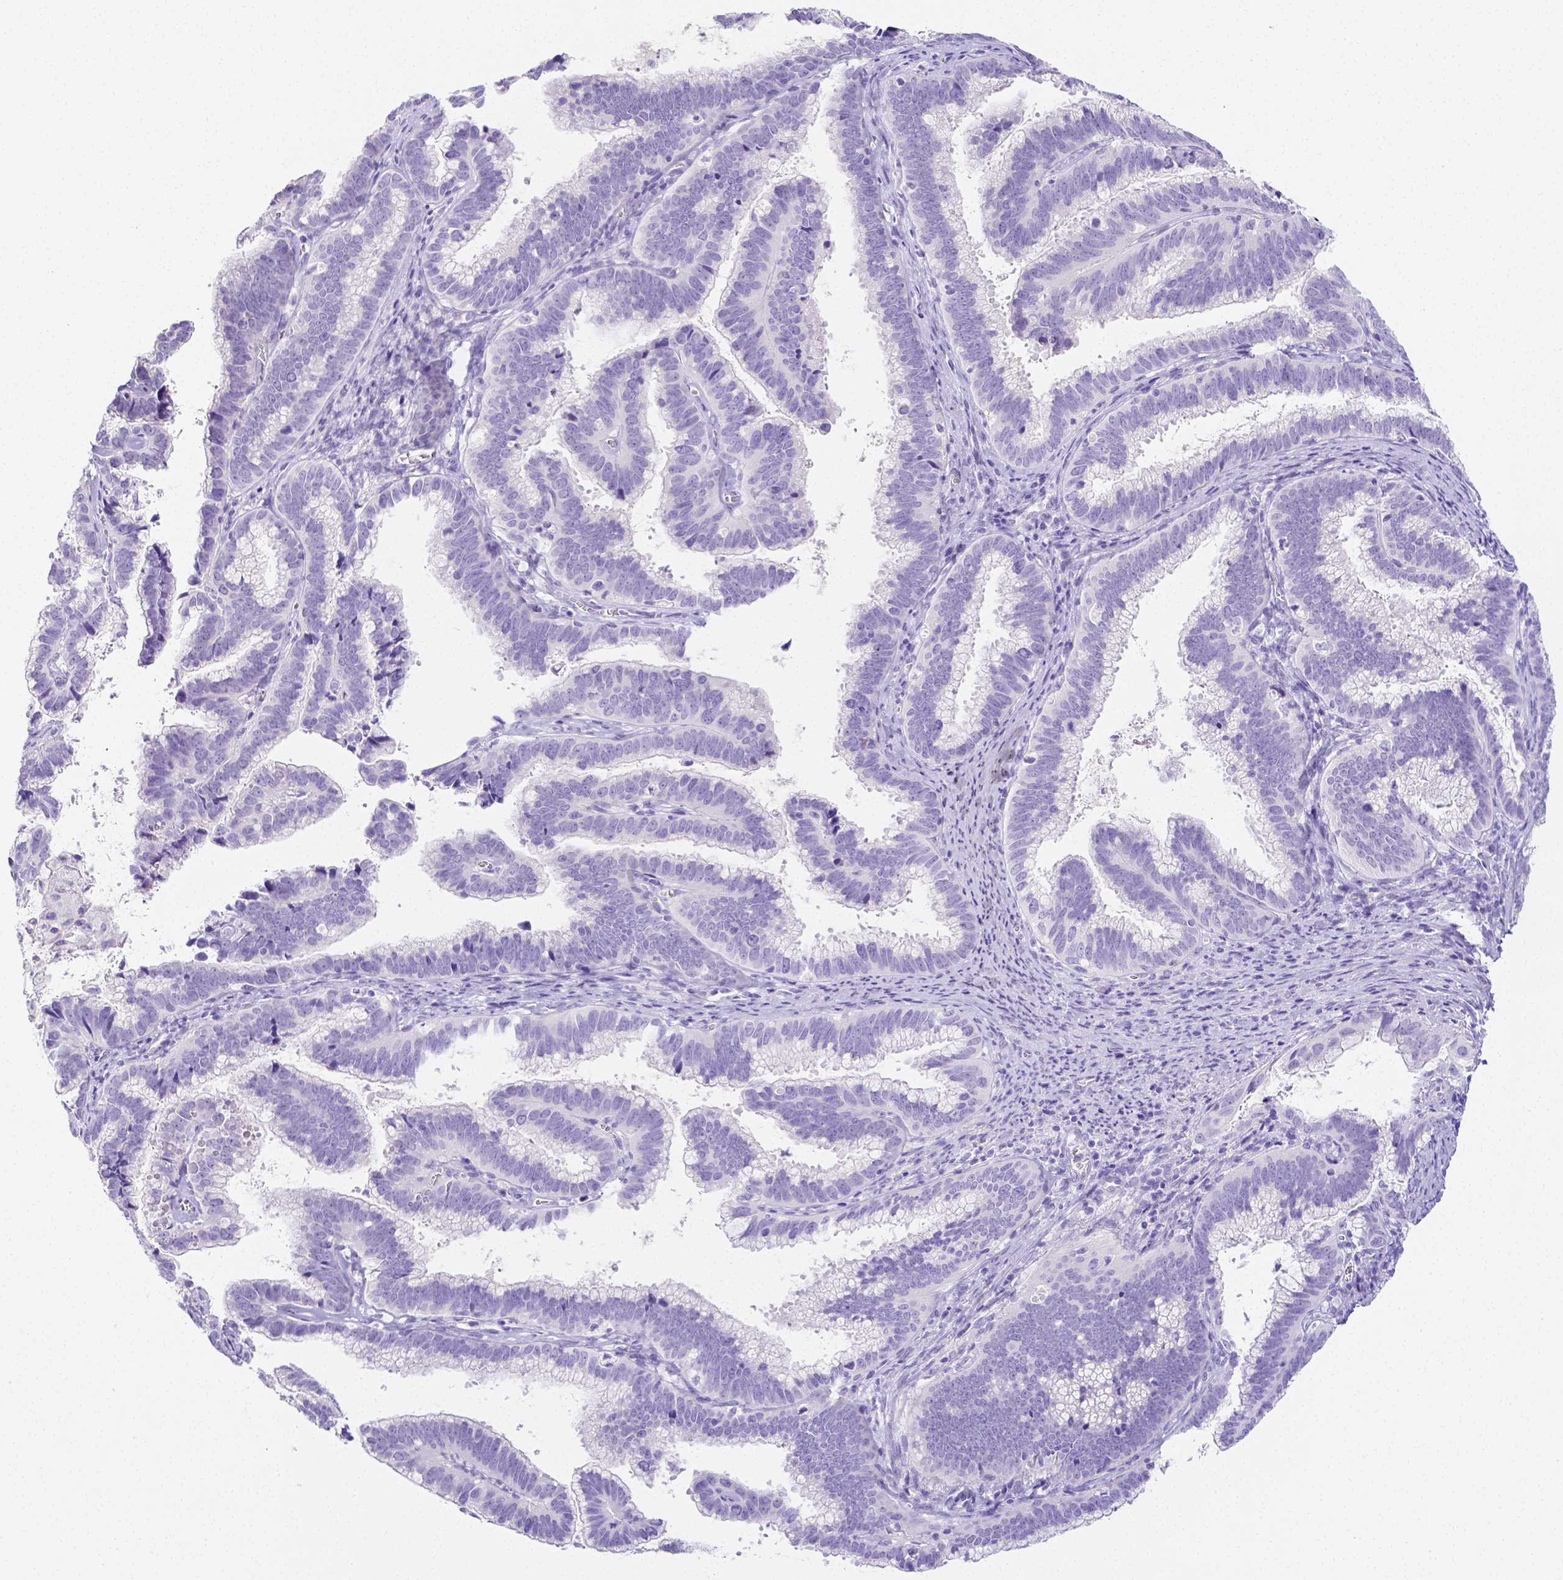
{"staining": {"intensity": "negative", "quantity": "none", "location": "none"}, "tissue": "cervical cancer", "cell_type": "Tumor cells", "image_type": "cancer", "snomed": [{"axis": "morphology", "description": "Adenocarcinoma, NOS"}, {"axis": "topography", "description": "Cervix"}], "caption": "Tumor cells are negative for protein expression in human cervical cancer.", "gene": "ARHGAP36", "patient": {"sex": "female", "age": 61}}